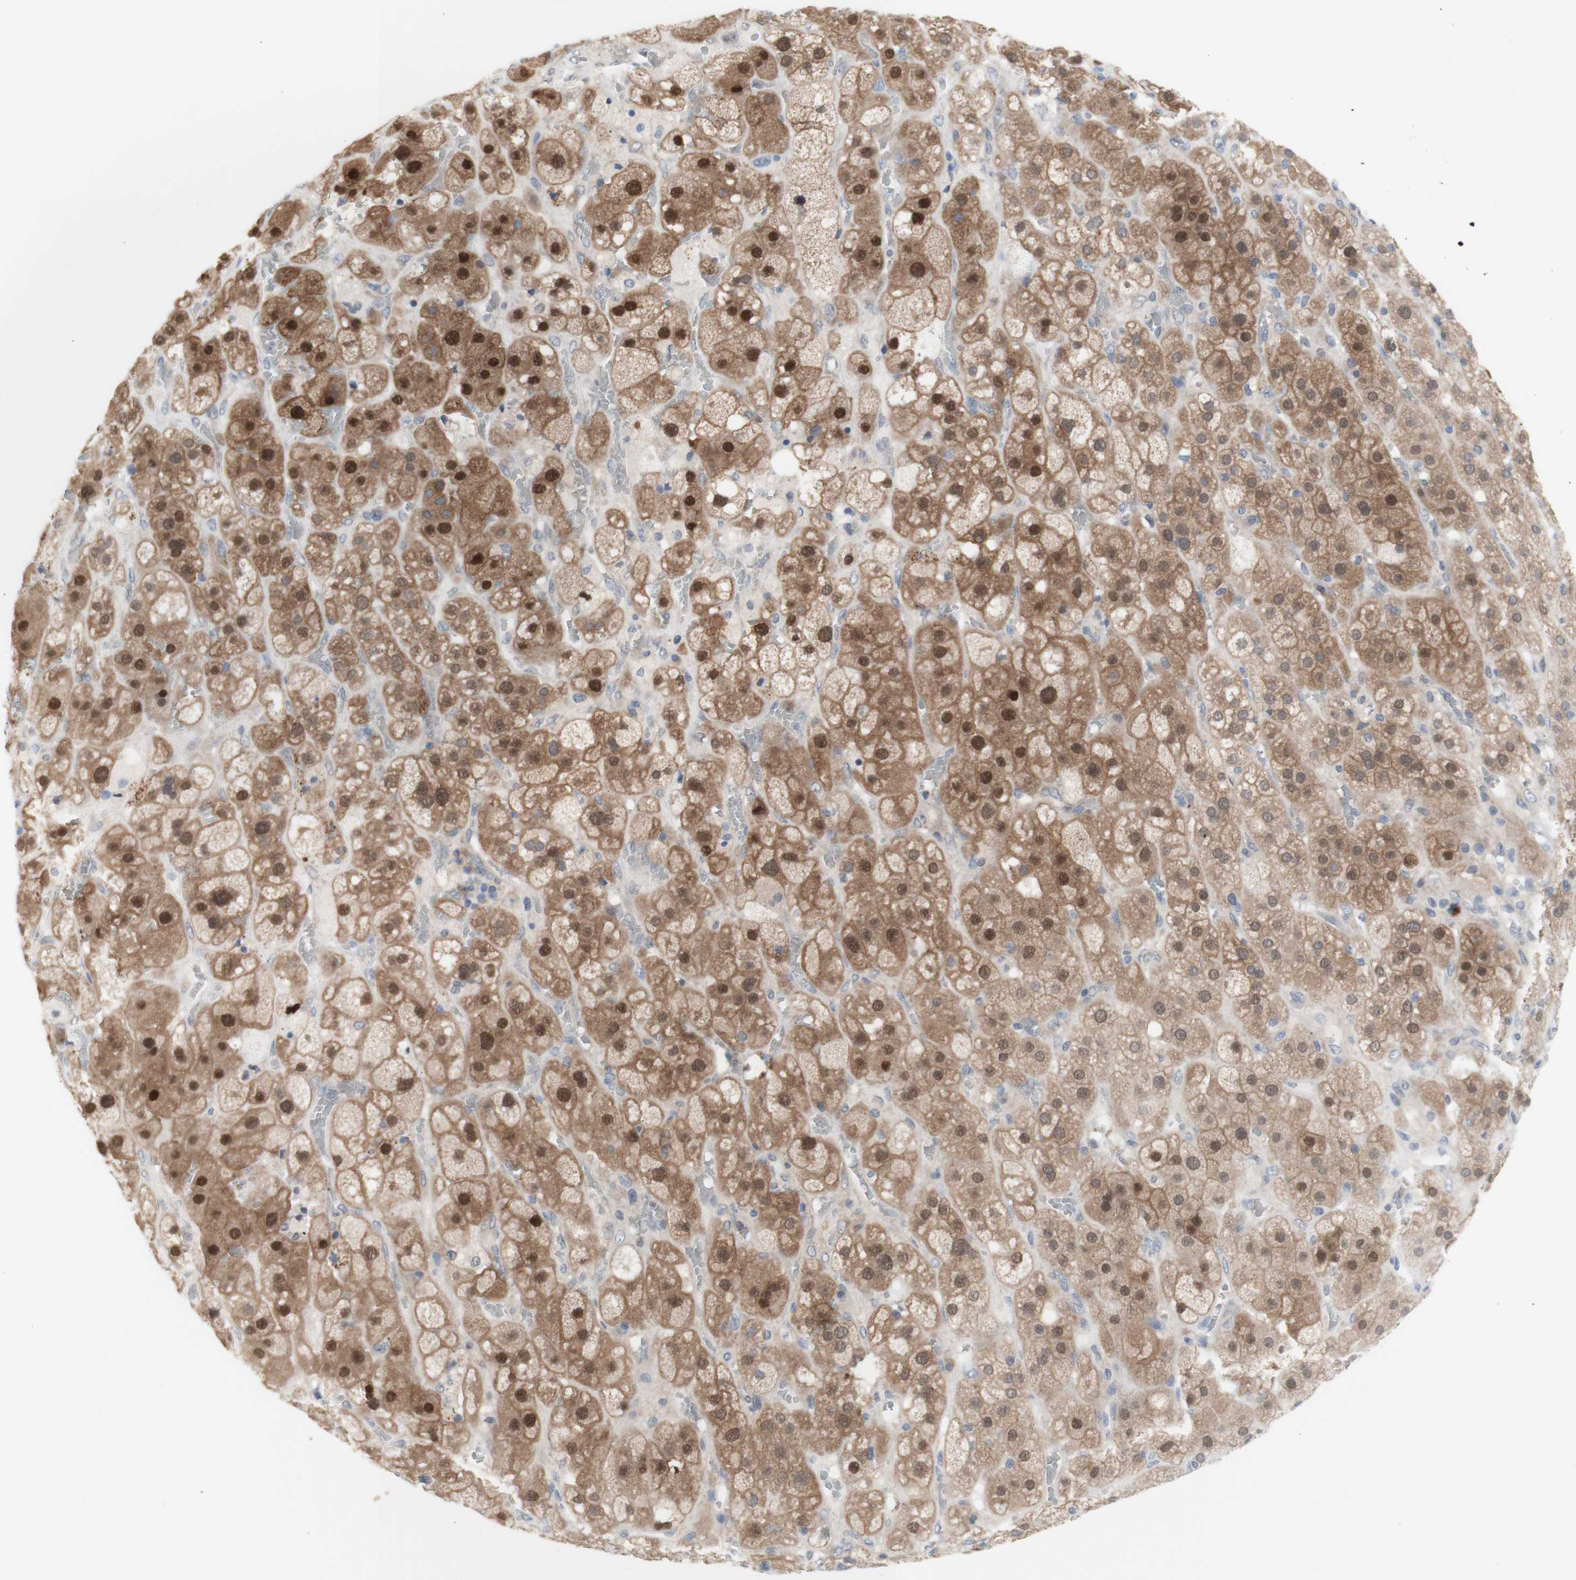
{"staining": {"intensity": "moderate", "quantity": ">75%", "location": "cytoplasmic/membranous,nuclear"}, "tissue": "adrenal gland", "cell_type": "Glandular cells", "image_type": "normal", "snomed": [{"axis": "morphology", "description": "Normal tissue, NOS"}, {"axis": "topography", "description": "Adrenal gland"}], "caption": "Adrenal gland was stained to show a protein in brown. There is medium levels of moderate cytoplasmic/membranous,nuclear expression in about >75% of glandular cells. The staining was performed using DAB, with brown indicating positive protein expression. Nuclei are stained blue with hematoxylin.", "gene": "PRMT5", "patient": {"sex": "female", "age": 47}}